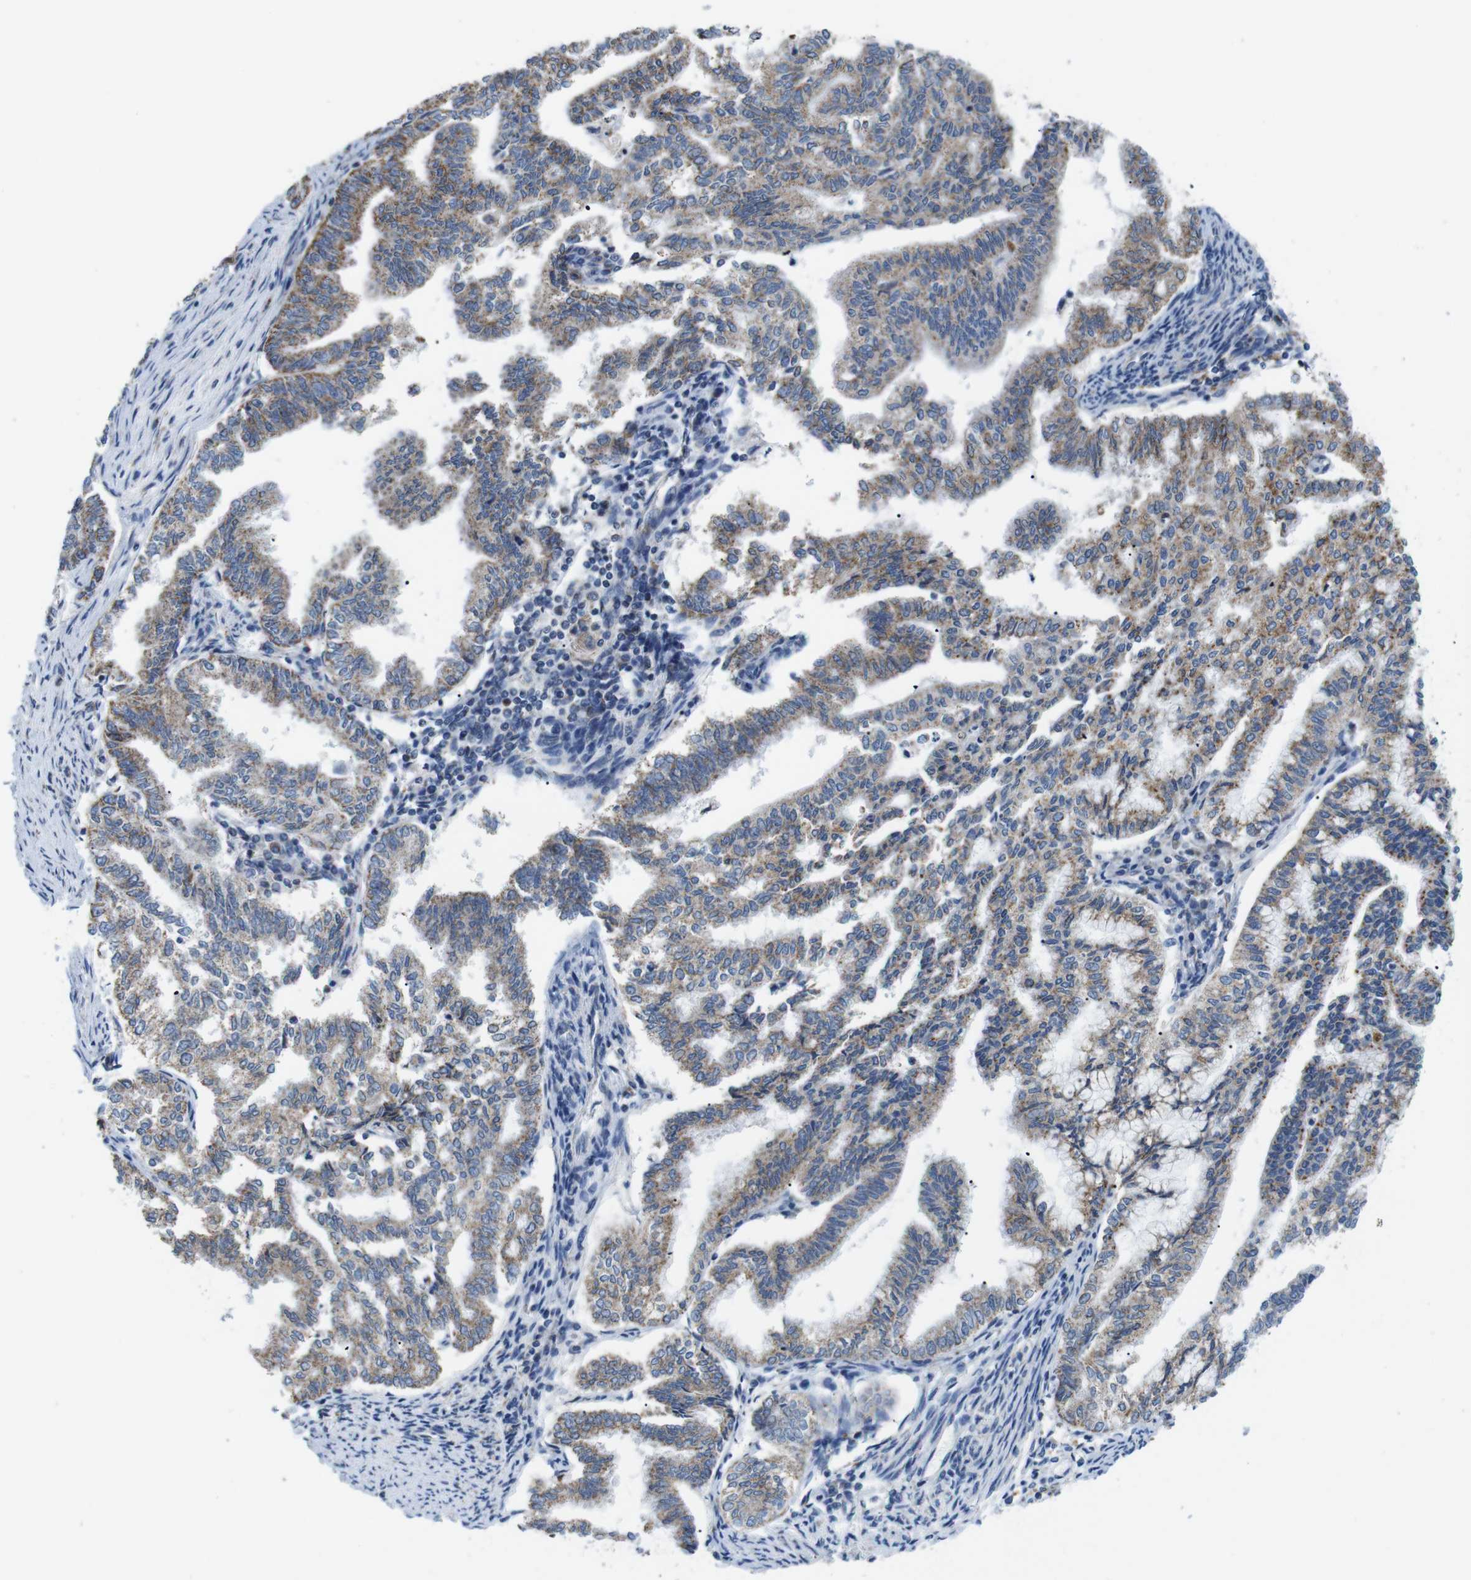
{"staining": {"intensity": "moderate", "quantity": ">75%", "location": "cytoplasmic/membranous"}, "tissue": "endometrial cancer", "cell_type": "Tumor cells", "image_type": "cancer", "snomed": [{"axis": "morphology", "description": "Adenocarcinoma, NOS"}, {"axis": "topography", "description": "Endometrium"}], "caption": "The image shows a brown stain indicating the presence of a protein in the cytoplasmic/membranous of tumor cells in endometrial cancer (adenocarcinoma).", "gene": "F2RL1", "patient": {"sex": "female", "age": 79}}